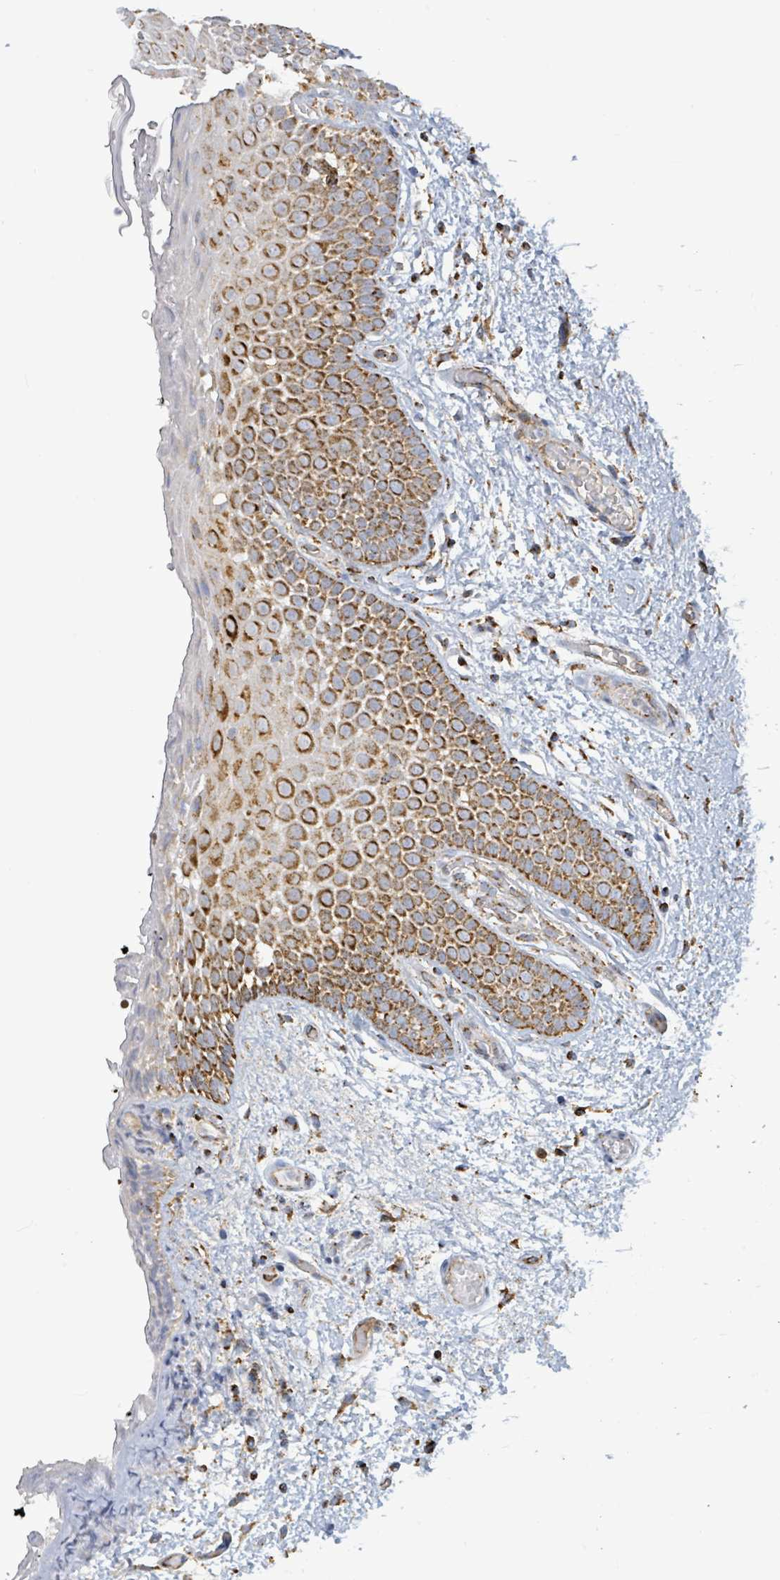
{"staining": {"intensity": "strong", "quantity": "25%-75%", "location": "cytoplasmic/membranous"}, "tissue": "oral mucosa", "cell_type": "Squamous epithelial cells", "image_type": "normal", "snomed": [{"axis": "morphology", "description": "Normal tissue, NOS"}, {"axis": "morphology", "description": "Squamous cell carcinoma, NOS"}, {"axis": "topography", "description": "Oral tissue"}, {"axis": "topography", "description": "Tounge, NOS"}, {"axis": "topography", "description": "Head-Neck"}], "caption": "The histopathology image displays immunohistochemical staining of normal oral mucosa. There is strong cytoplasmic/membranous positivity is present in approximately 25%-75% of squamous epithelial cells.", "gene": "SUCLG2", "patient": {"sex": "male", "age": 76}}